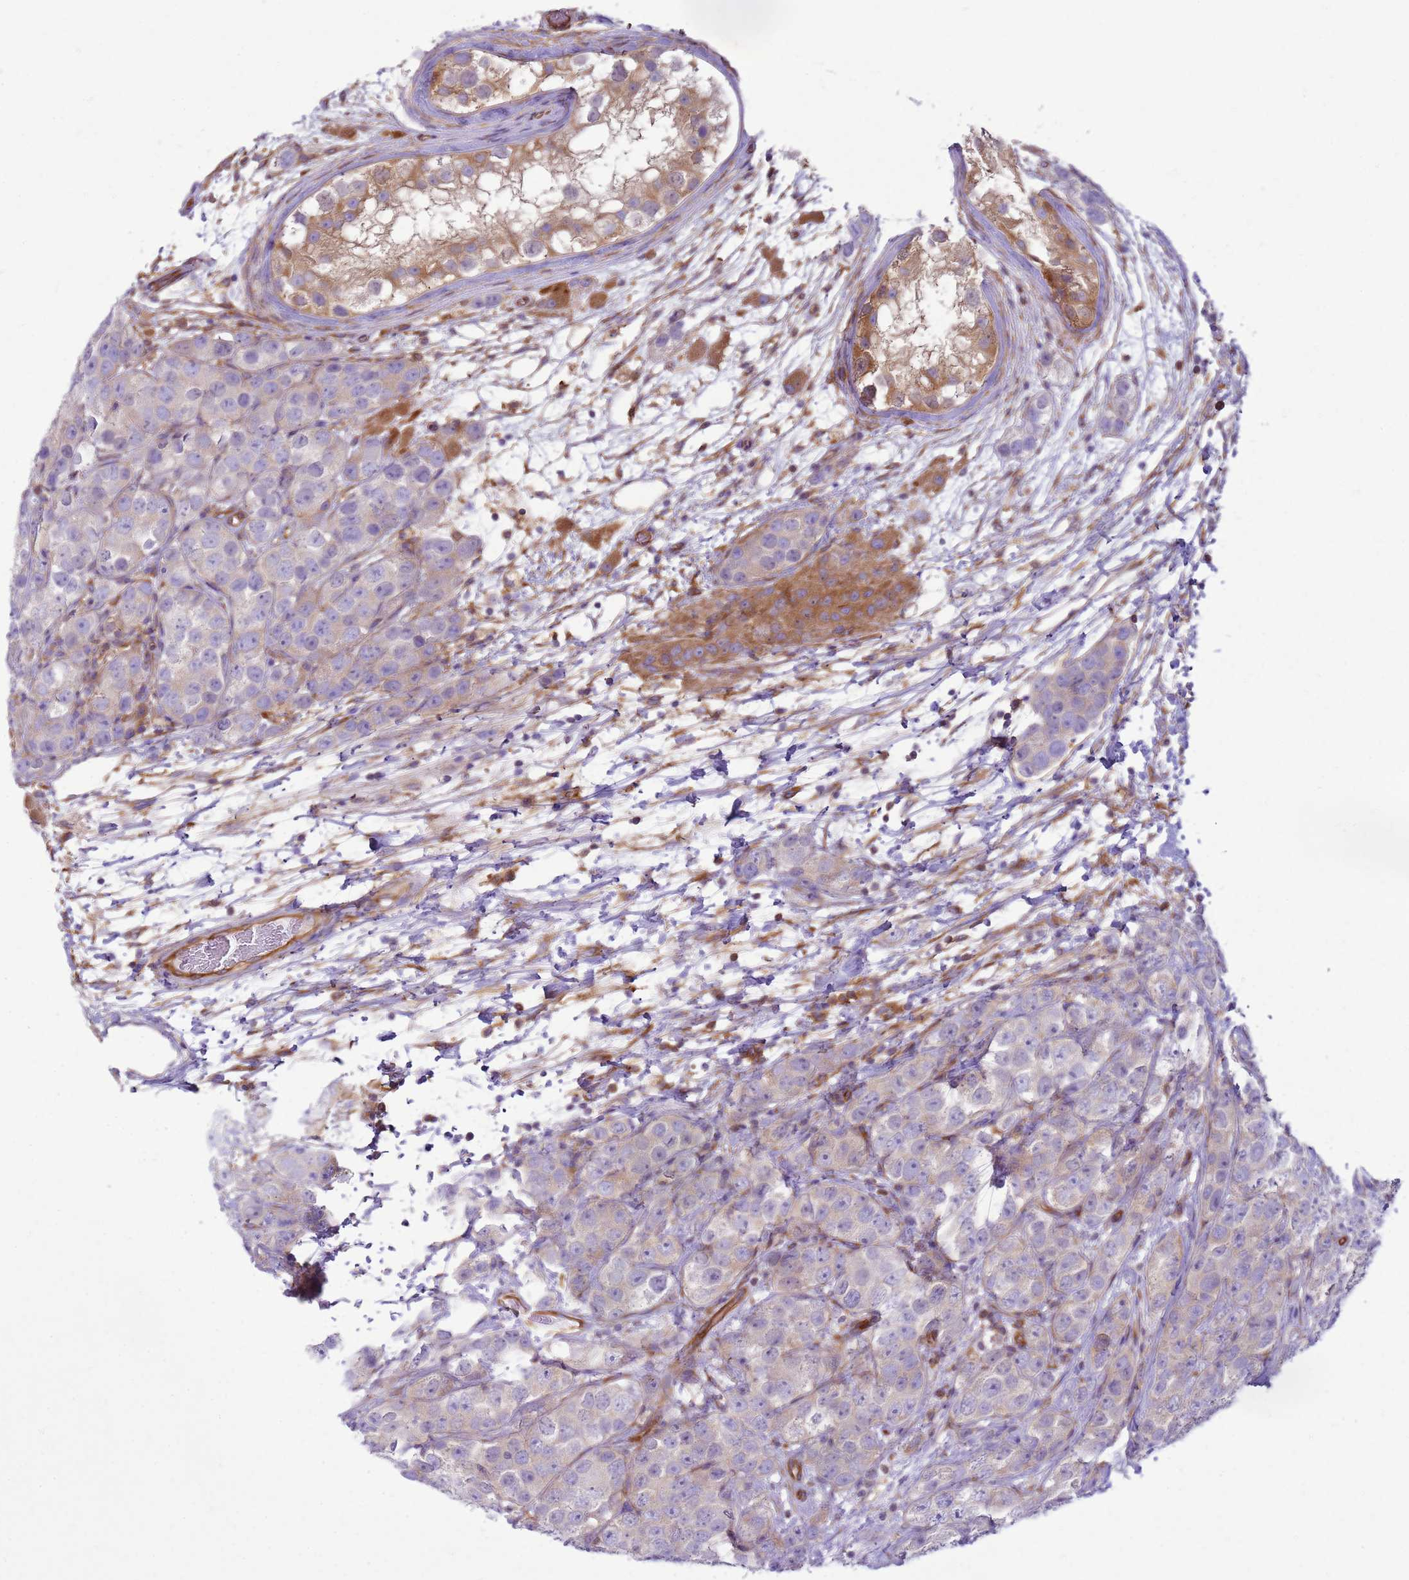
{"staining": {"intensity": "negative", "quantity": "none", "location": "none"}, "tissue": "testis cancer", "cell_type": "Tumor cells", "image_type": "cancer", "snomed": [{"axis": "morphology", "description": "Seminoma, NOS"}, {"axis": "topography", "description": "Testis"}], "caption": "An immunohistochemistry (IHC) image of testis seminoma is shown. There is no staining in tumor cells of testis seminoma.", "gene": "SNX21", "patient": {"sex": "male", "age": 28}}